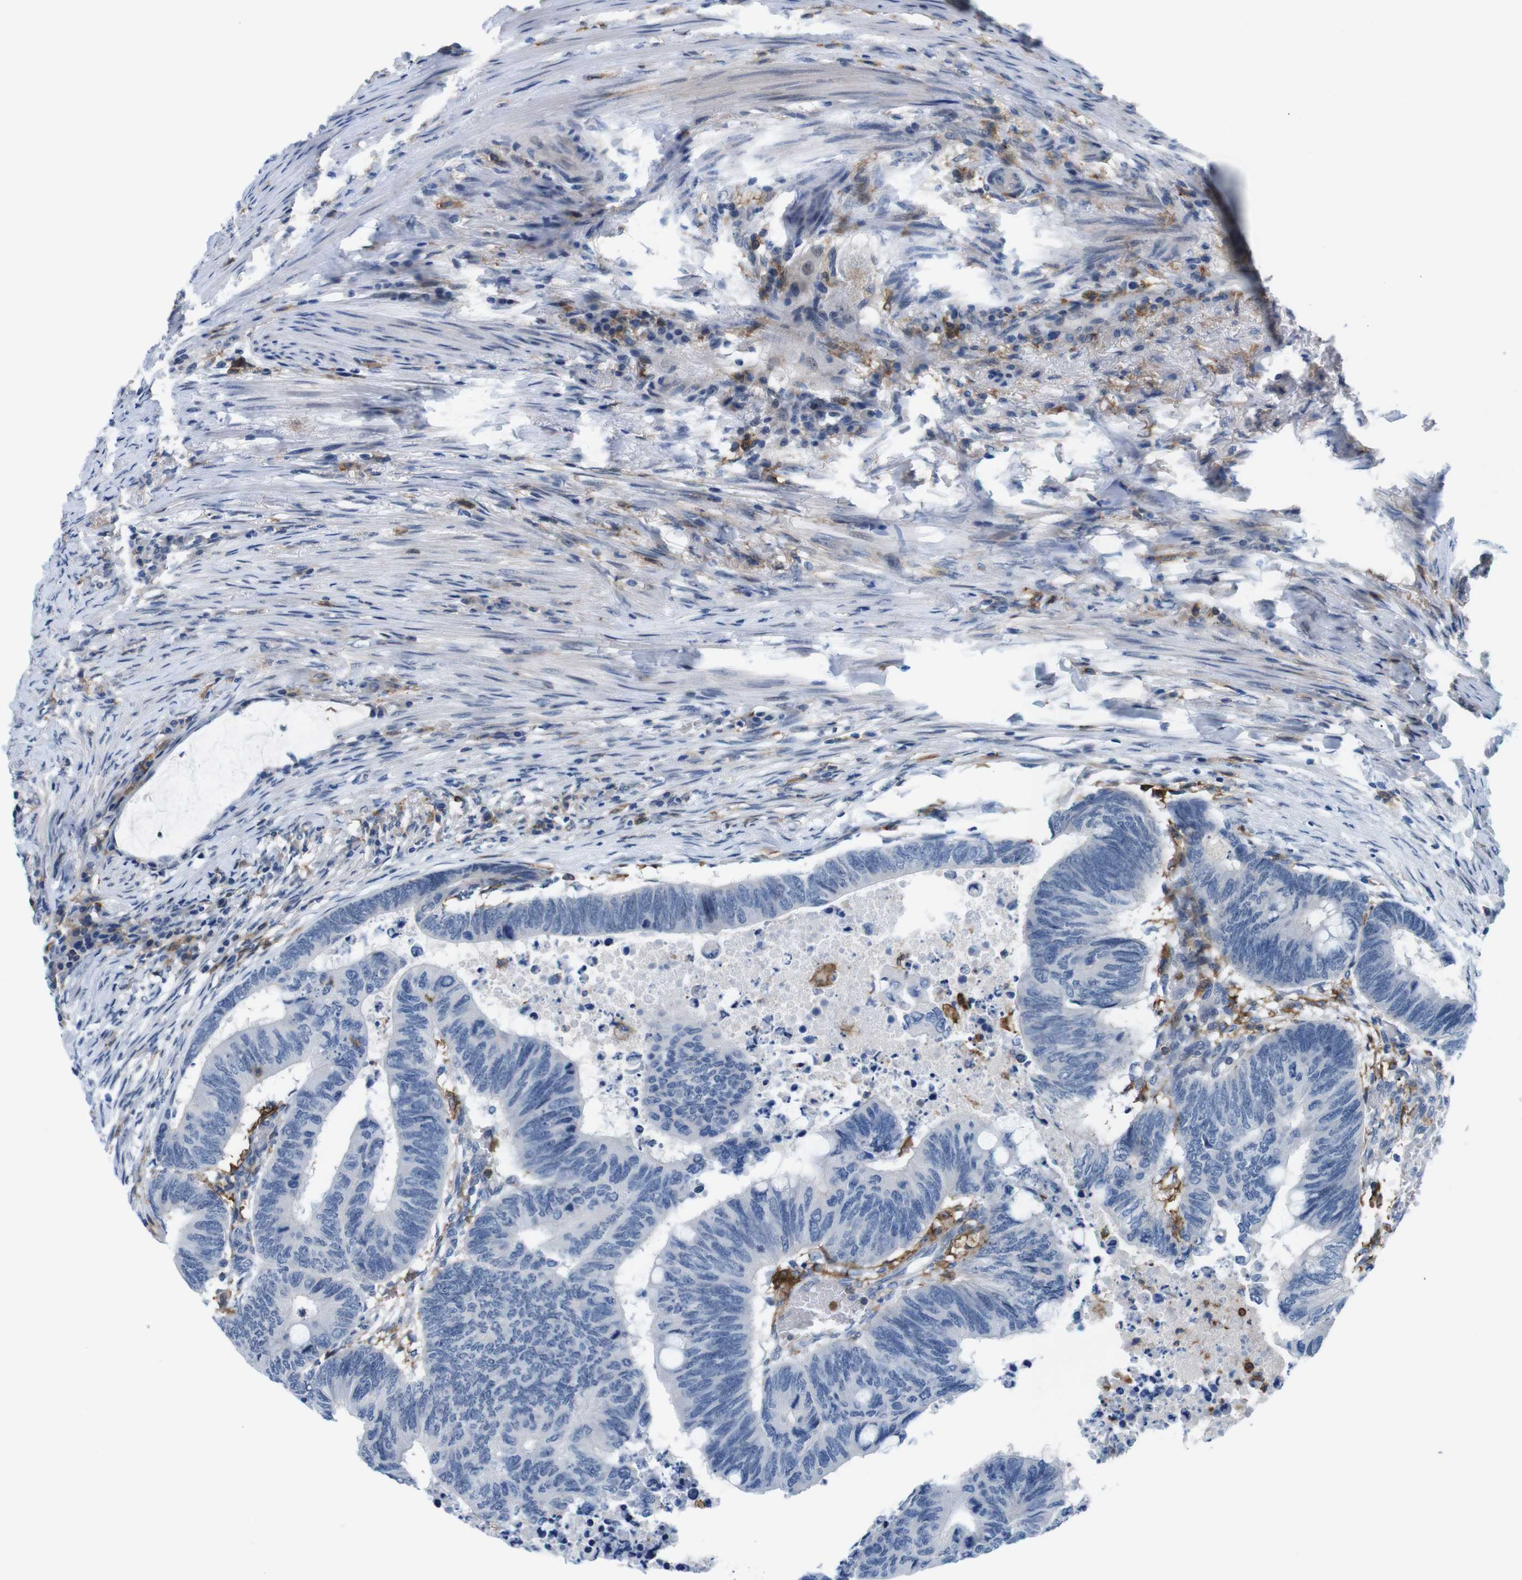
{"staining": {"intensity": "negative", "quantity": "none", "location": "none"}, "tissue": "colorectal cancer", "cell_type": "Tumor cells", "image_type": "cancer", "snomed": [{"axis": "morphology", "description": "Normal tissue, NOS"}, {"axis": "morphology", "description": "Adenocarcinoma, NOS"}, {"axis": "topography", "description": "Rectum"}, {"axis": "topography", "description": "Peripheral nerve tissue"}], "caption": "Immunohistochemistry (IHC) of human colorectal cancer reveals no expression in tumor cells. (Stains: DAB IHC with hematoxylin counter stain, Microscopy: brightfield microscopy at high magnification).", "gene": "CD300C", "patient": {"sex": "male", "age": 92}}